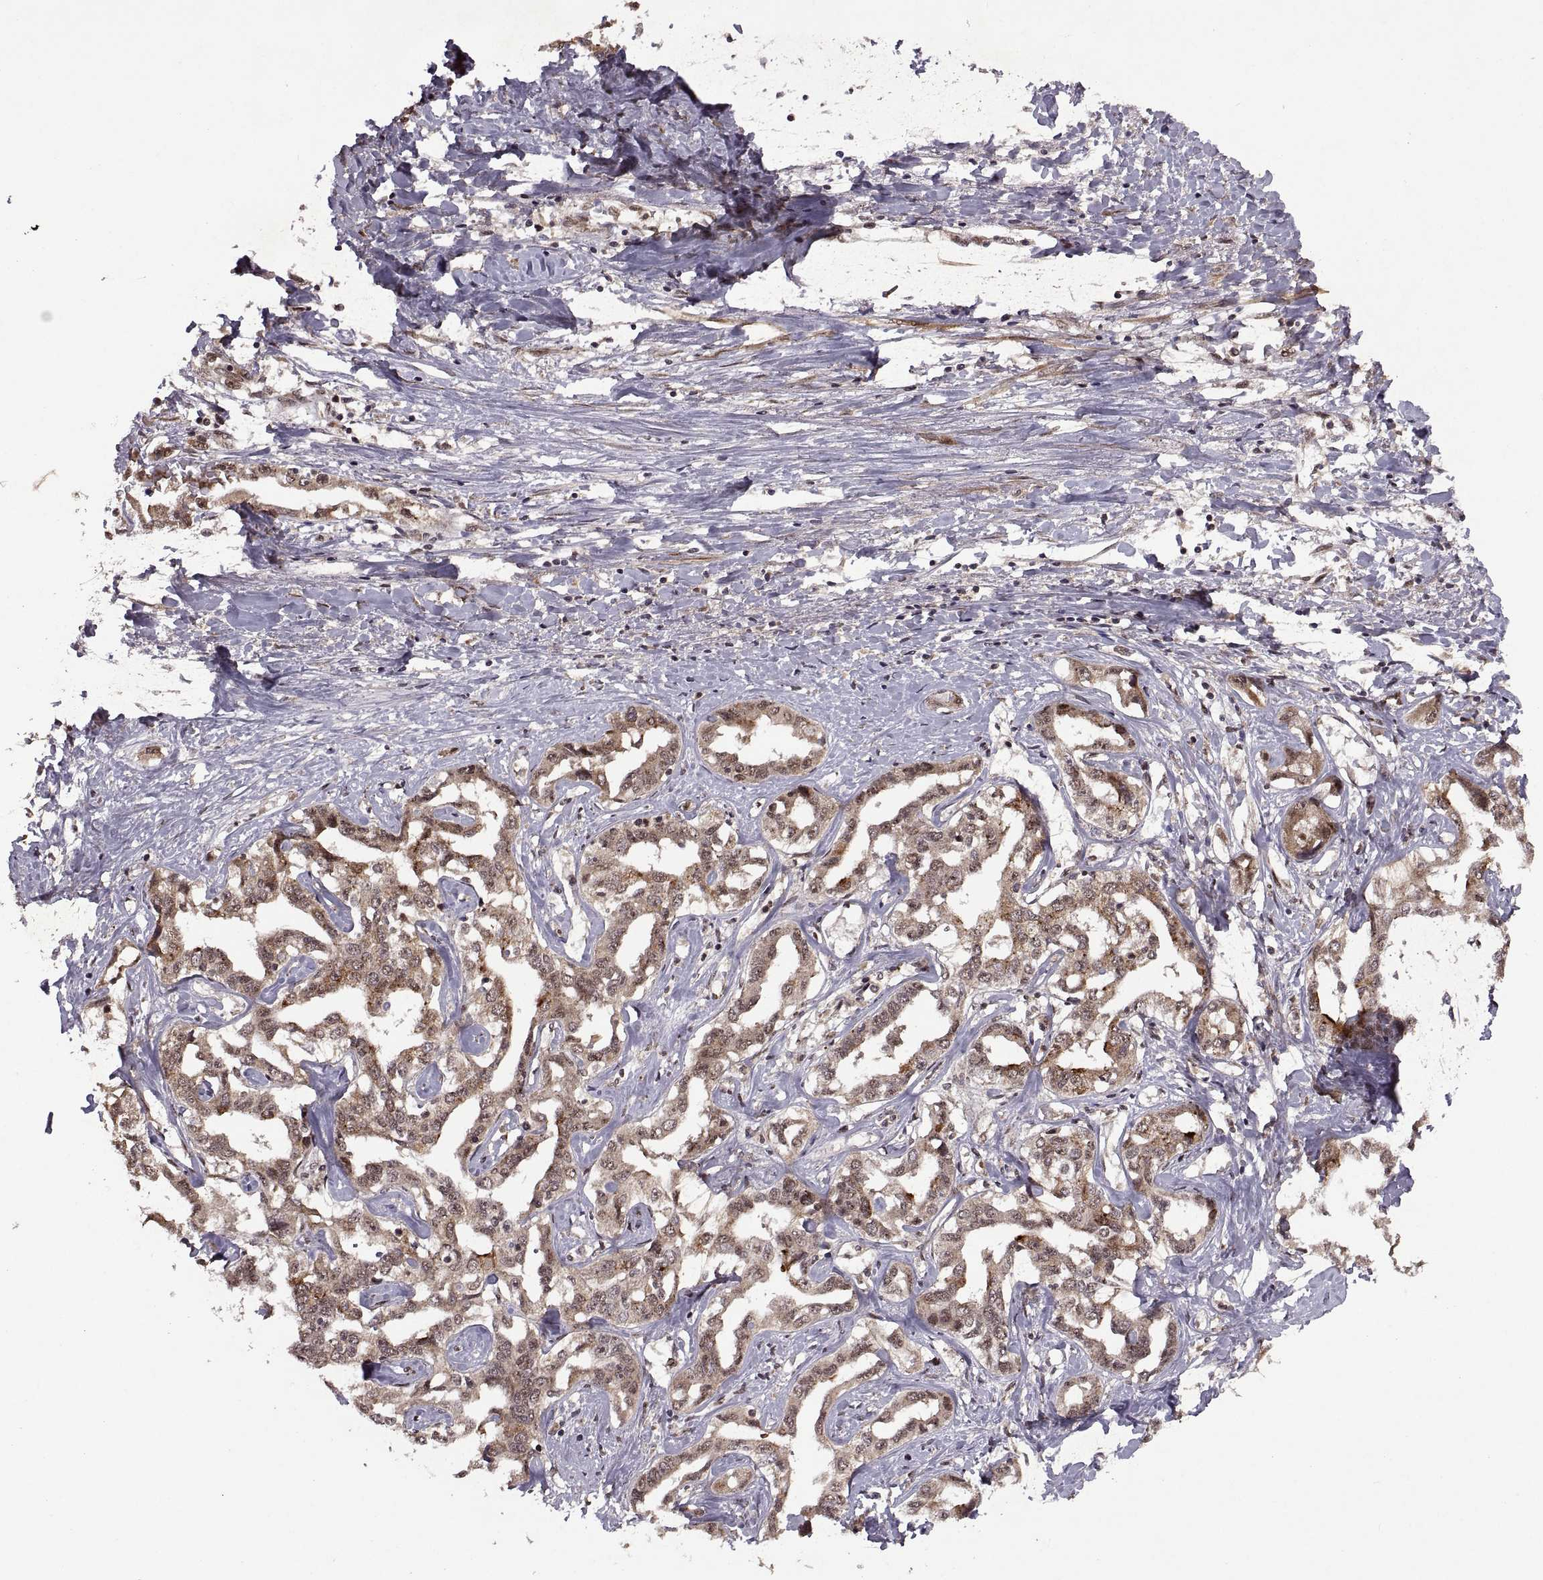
{"staining": {"intensity": "weak", "quantity": ">75%", "location": "cytoplasmic/membranous,nuclear"}, "tissue": "liver cancer", "cell_type": "Tumor cells", "image_type": "cancer", "snomed": [{"axis": "morphology", "description": "Cholangiocarcinoma"}, {"axis": "topography", "description": "Liver"}], "caption": "Immunohistochemistry (IHC) staining of liver cholangiocarcinoma, which displays low levels of weak cytoplasmic/membranous and nuclear staining in about >75% of tumor cells indicating weak cytoplasmic/membranous and nuclear protein positivity. The staining was performed using DAB (brown) for protein detection and nuclei were counterstained in hematoxylin (blue).", "gene": "PTOV1", "patient": {"sex": "male", "age": 59}}